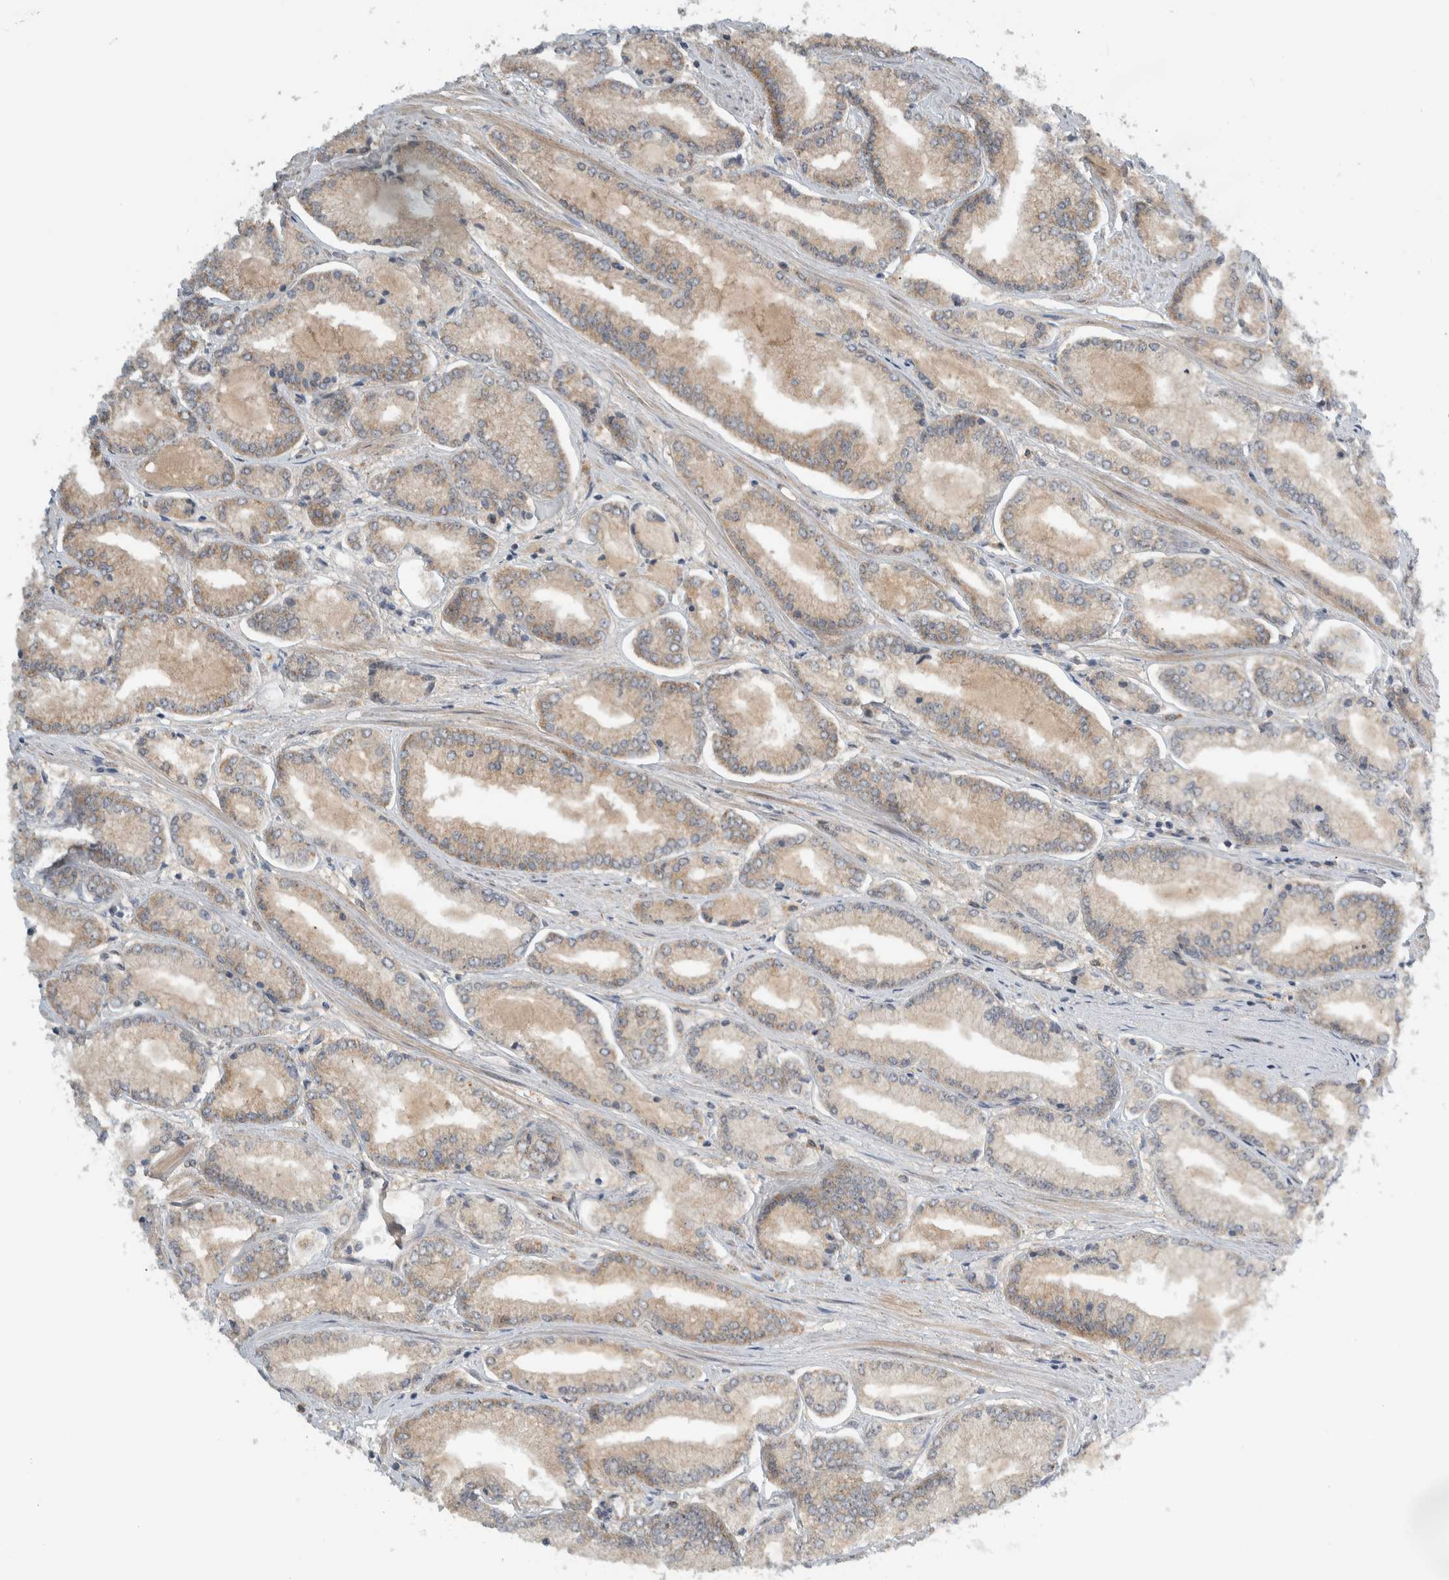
{"staining": {"intensity": "weak", "quantity": ">75%", "location": "cytoplasmic/membranous"}, "tissue": "prostate cancer", "cell_type": "Tumor cells", "image_type": "cancer", "snomed": [{"axis": "morphology", "description": "Adenocarcinoma, Low grade"}, {"axis": "topography", "description": "Prostate"}], "caption": "IHC of human prostate adenocarcinoma (low-grade) exhibits low levels of weak cytoplasmic/membranous expression in approximately >75% of tumor cells.", "gene": "MPRIP", "patient": {"sex": "male", "age": 52}}